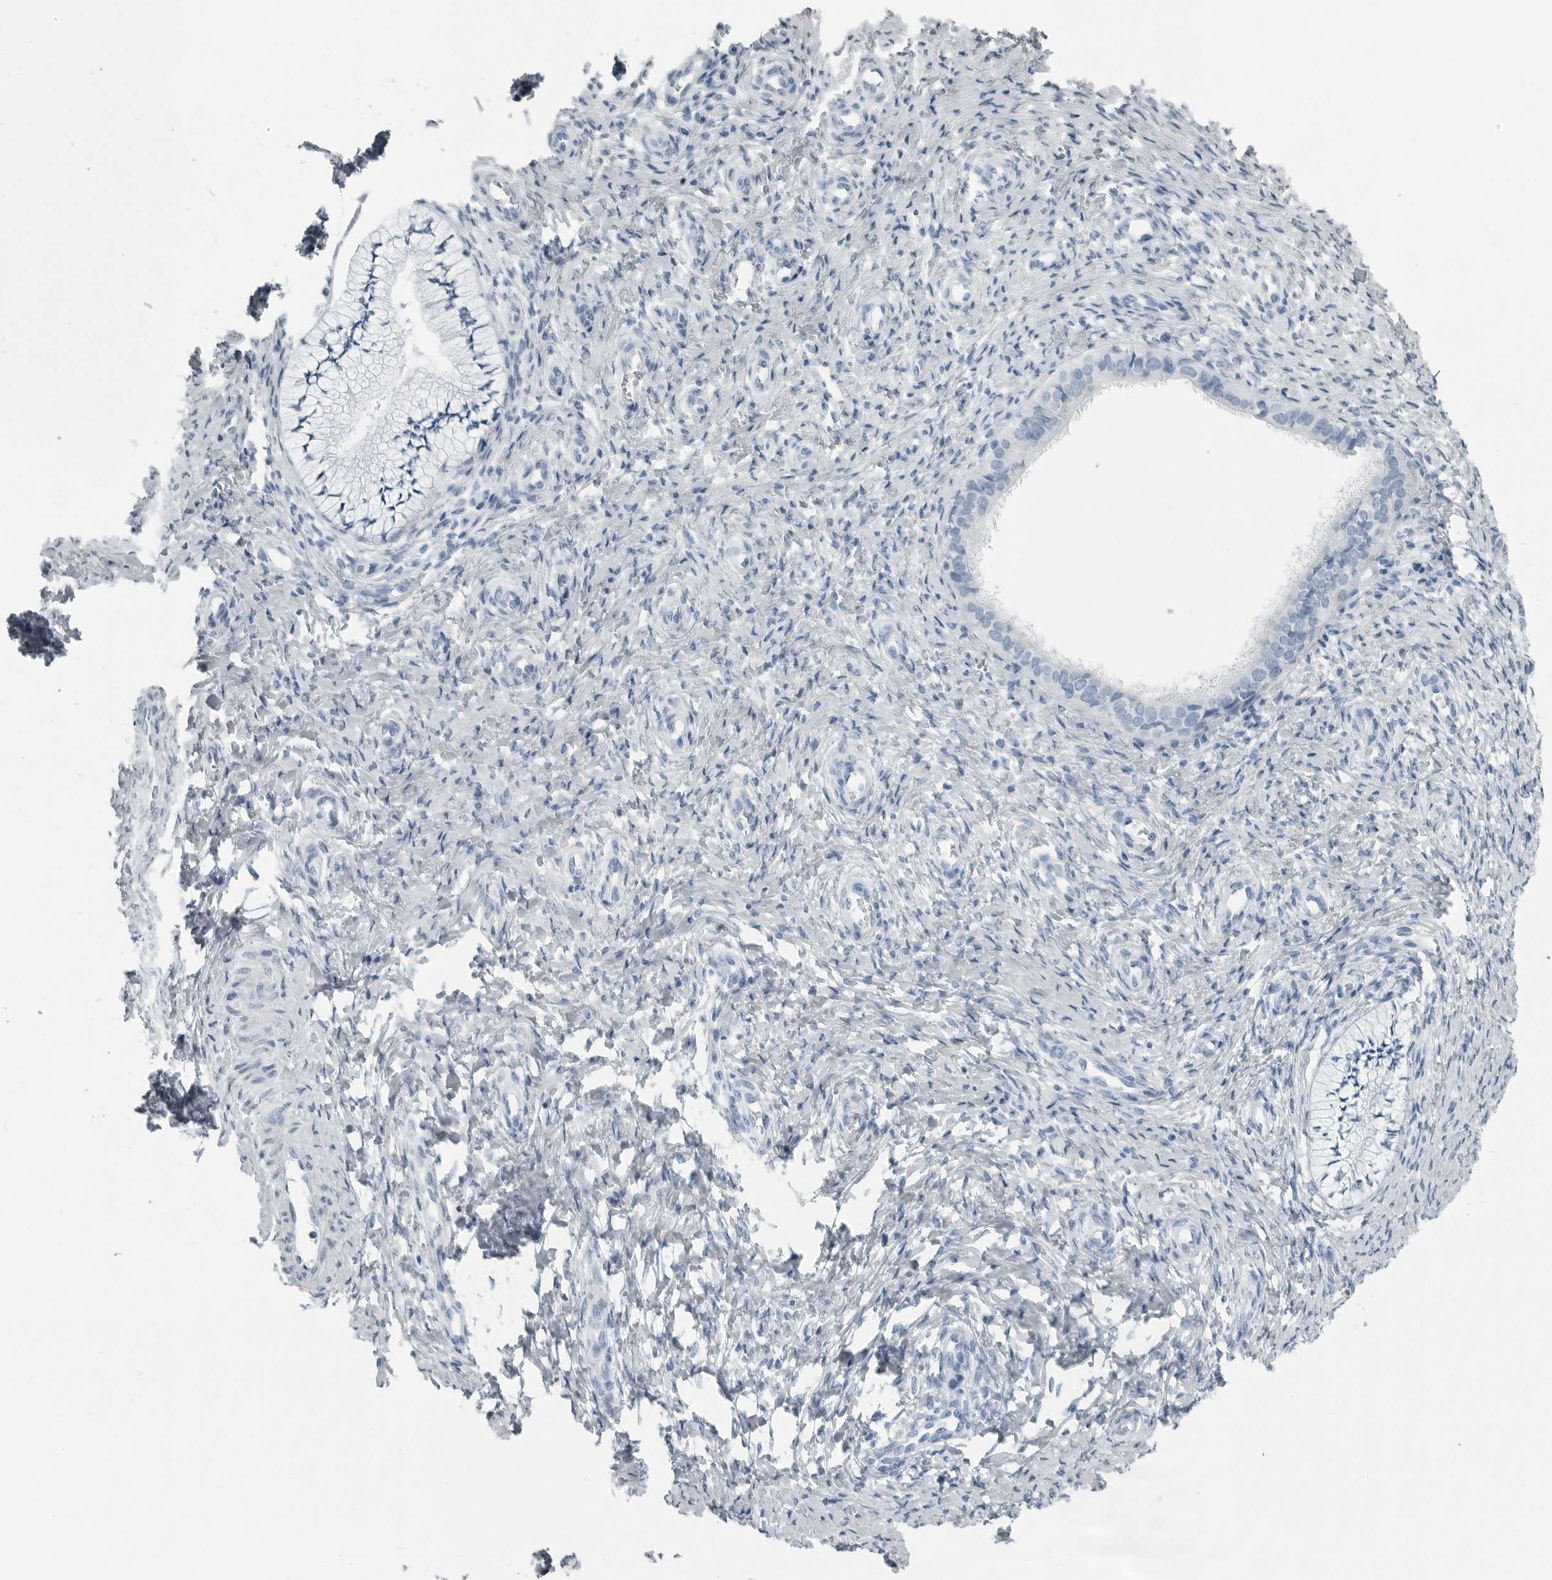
{"staining": {"intensity": "negative", "quantity": "none", "location": "none"}, "tissue": "cervix", "cell_type": "Glandular cells", "image_type": "normal", "snomed": [{"axis": "morphology", "description": "Normal tissue, NOS"}, {"axis": "topography", "description": "Cervix"}], "caption": "The immunohistochemistry (IHC) photomicrograph has no significant expression in glandular cells of cervix. (Immunohistochemistry, brightfield microscopy, high magnification).", "gene": "FABP6", "patient": {"sex": "female", "age": 36}}